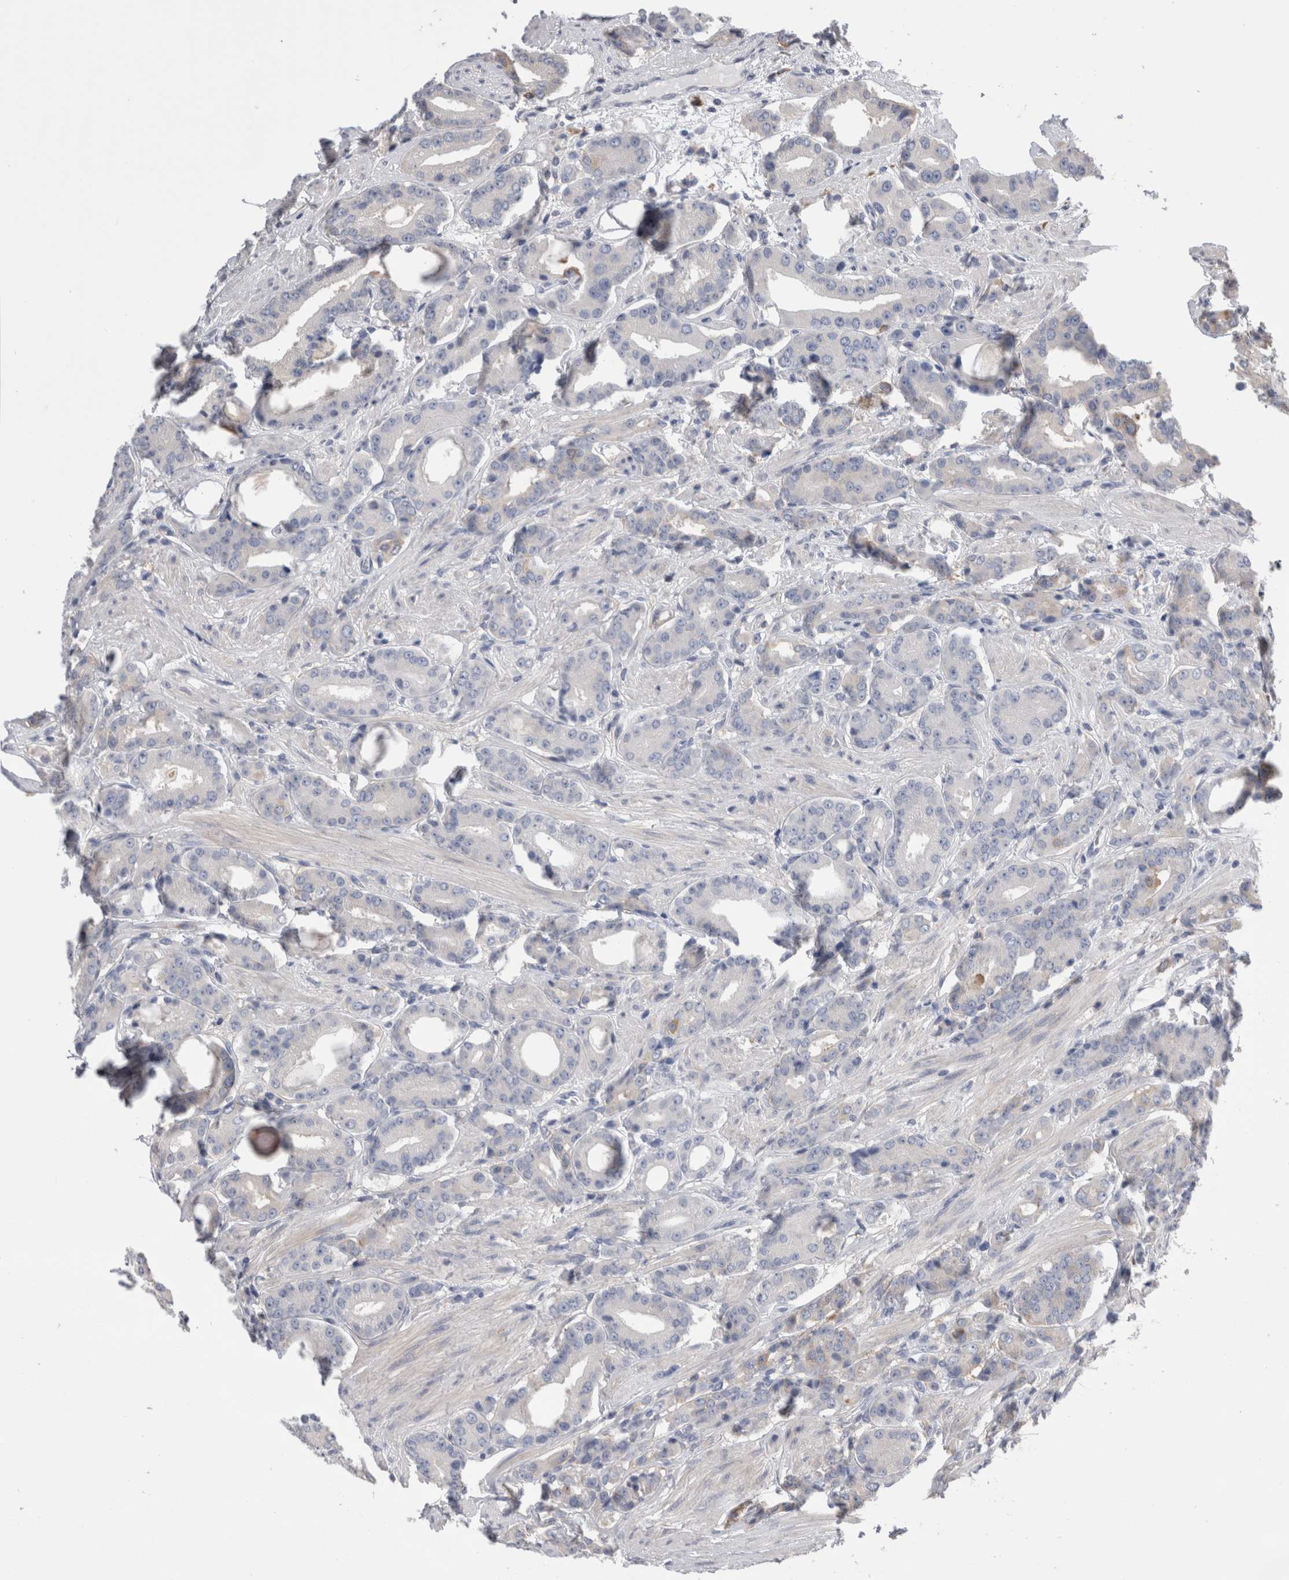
{"staining": {"intensity": "negative", "quantity": "none", "location": "none"}, "tissue": "prostate cancer", "cell_type": "Tumor cells", "image_type": "cancer", "snomed": [{"axis": "morphology", "description": "Adenocarcinoma, High grade"}, {"axis": "topography", "description": "Prostate"}], "caption": "This image is of prostate cancer stained with immunohistochemistry (IHC) to label a protein in brown with the nuclei are counter-stained blue. There is no expression in tumor cells.", "gene": "DCTN6", "patient": {"sex": "male", "age": 71}}